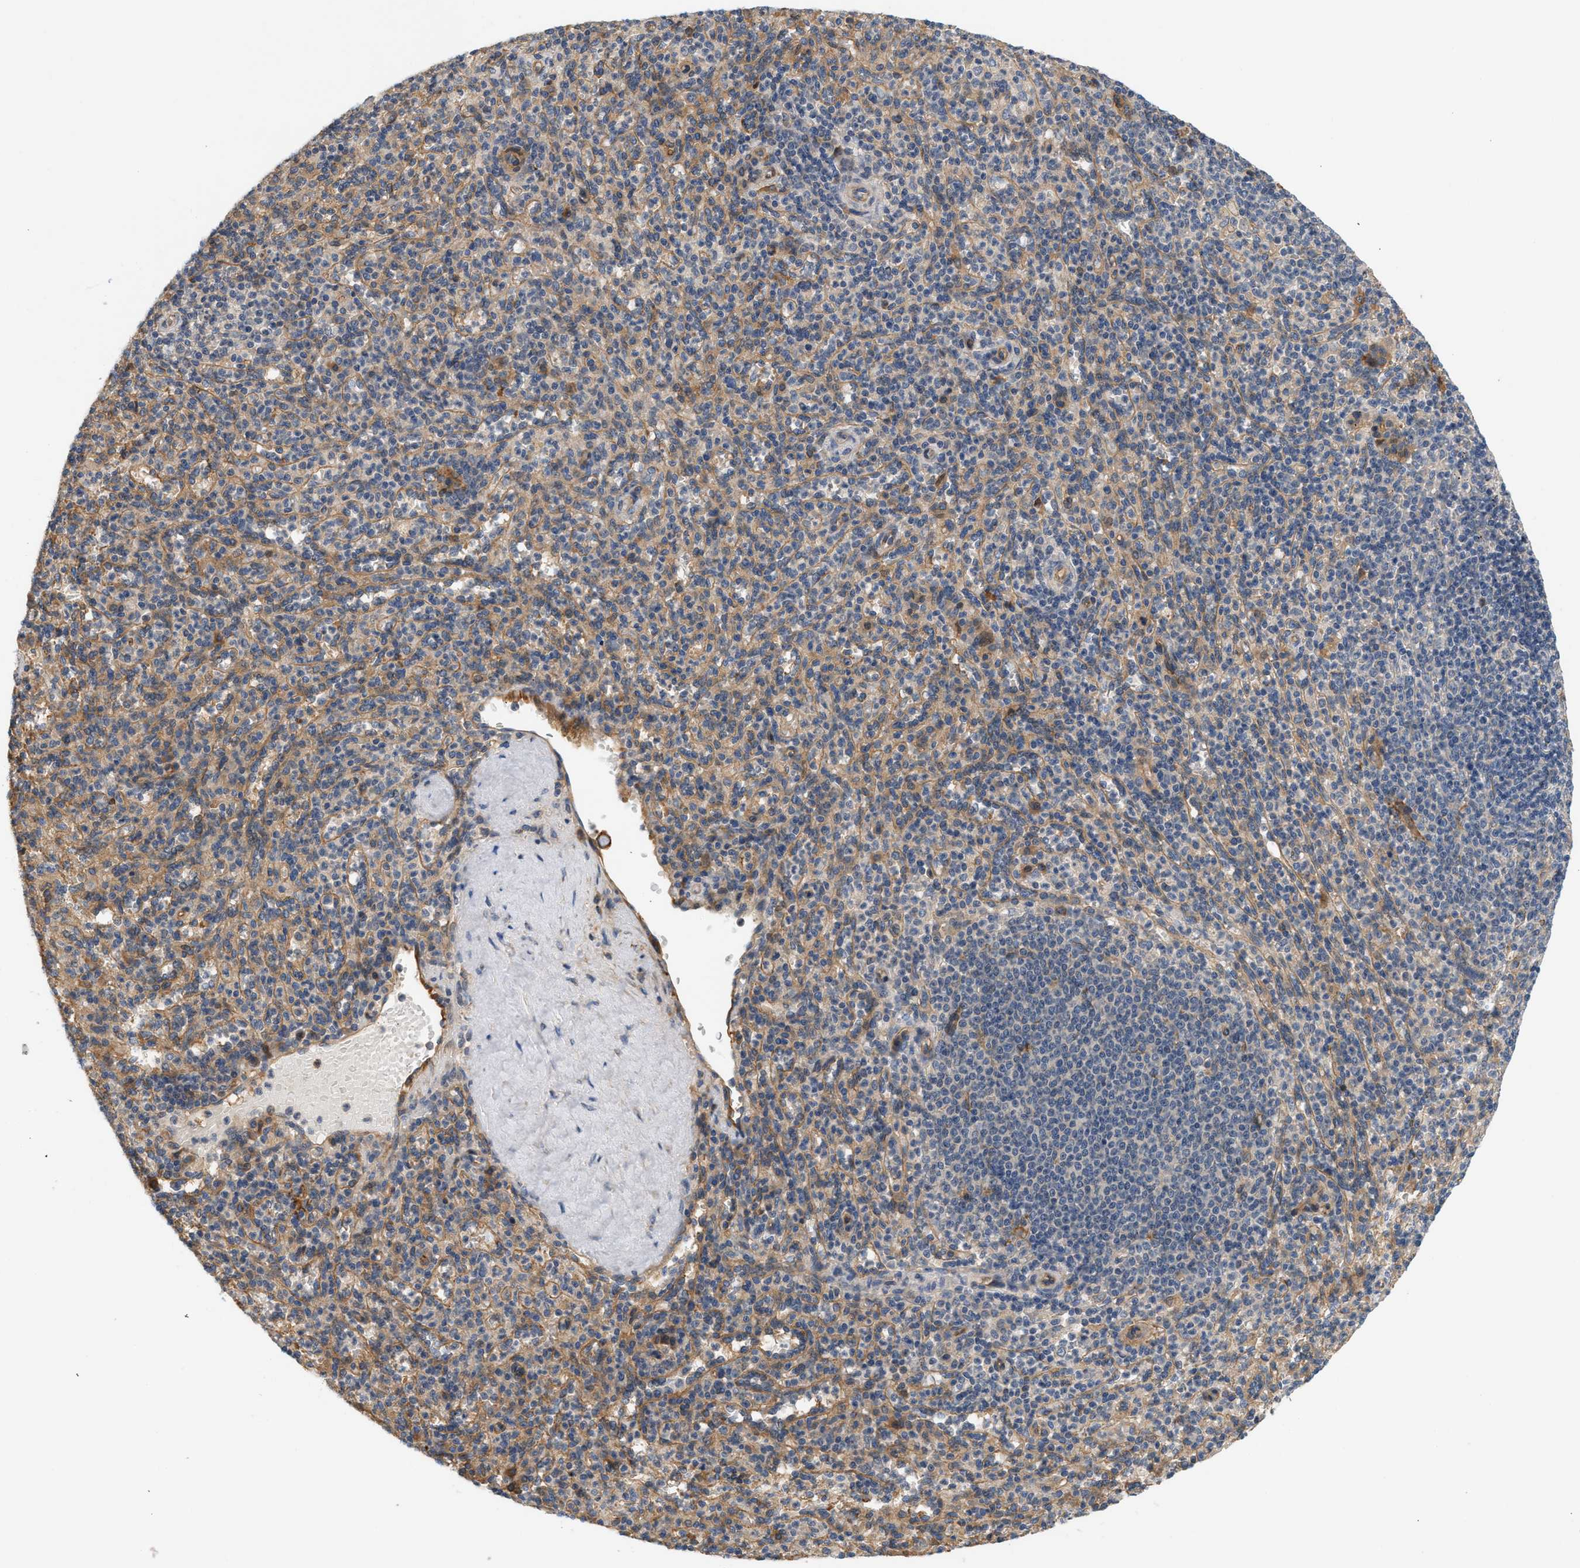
{"staining": {"intensity": "moderate", "quantity": "25%-75%", "location": "cytoplasmic/membranous"}, "tissue": "spleen", "cell_type": "Cells in red pulp", "image_type": "normal", "snomed": [{"axis": "morphology", "description": "Normal tissue, NOS"}, {"axis": "topography", "description": "Spleen"}], "caption": "Immunohistochemical staining of unremarkable spleen exhibits 25%-75% levels of moderate cytoplasmic/membranous protein positivity in about 25%-75% of cells in red pulp. (DAB IHC with brightfield microscopy, high magnification).", "gene": "CTXN1", "patient": {"sex": "male", "age": 36}}